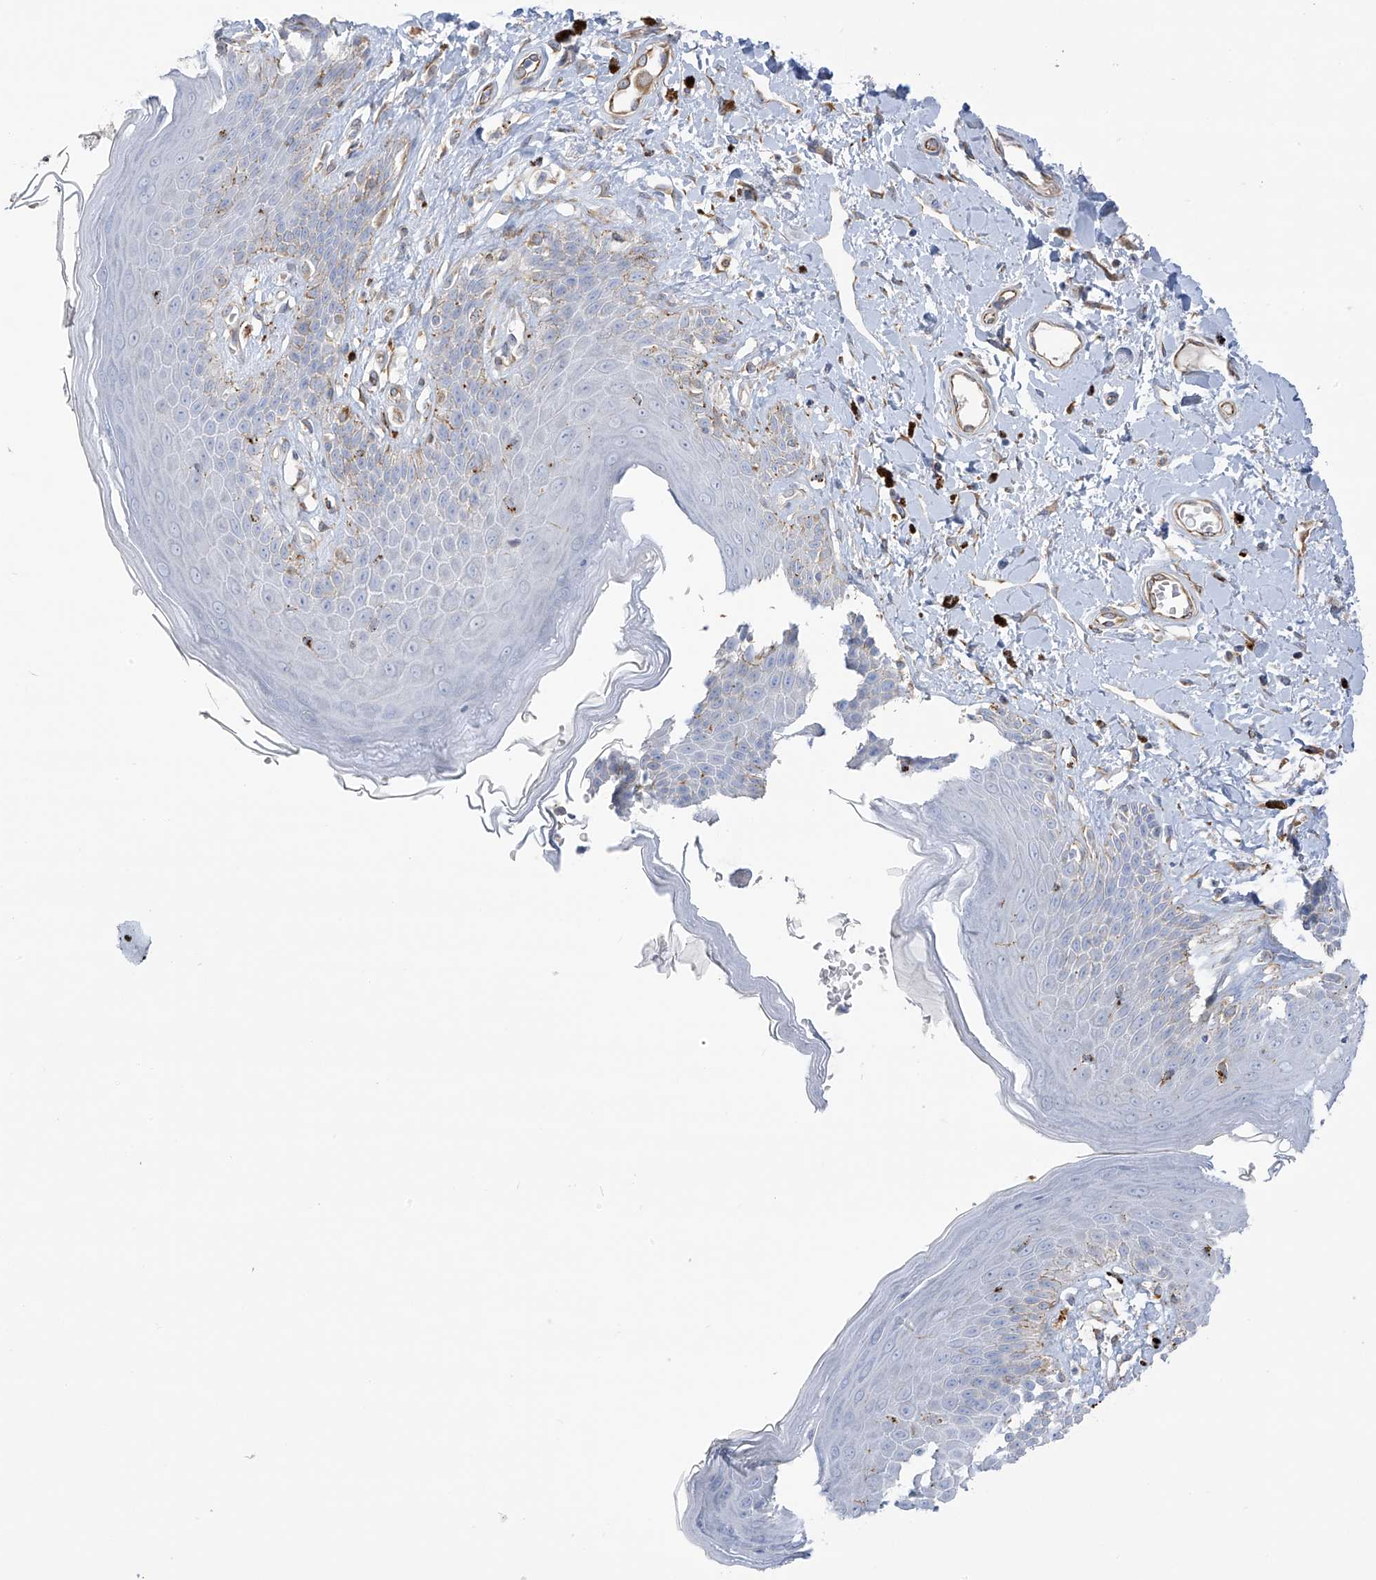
{"staining": {"intensity": "weak", "quantity": "<25%", "location": "cytoplasmic/membranous"}, "tissue": "skin", "cell_type": "Epidermal cells", "image_type": "normal", "snomed": [{"axis": "morphology", "description": "Normal tissue, NOS"}, {"axis": "topography", "description": "Anal"}], "caption": "An IHC micrograph of unremarkable skin is shown. There is no staining in epidermal cells of skin.", "gene": "TAL2", "patient": {"sex": "female", "age": 78}}